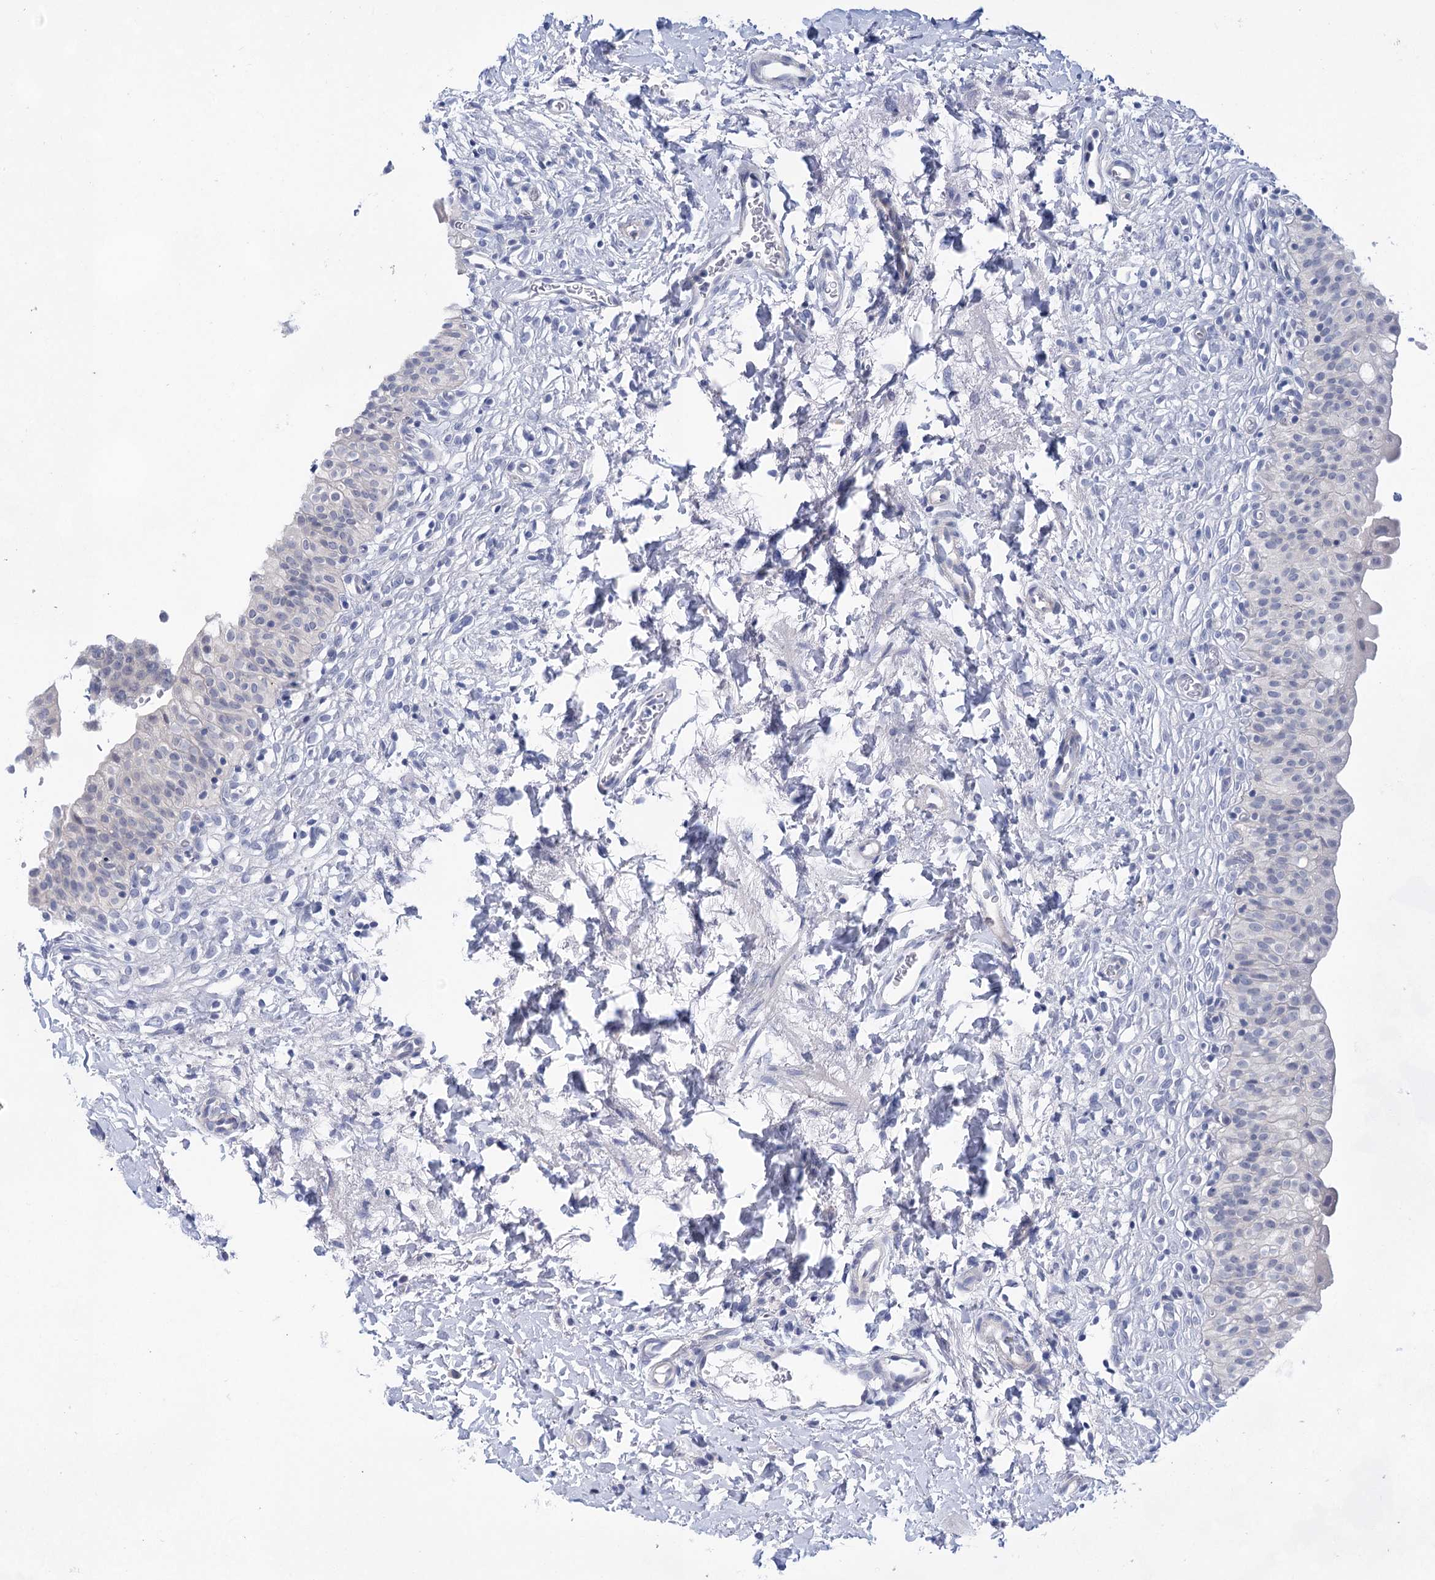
{"staining": {"intensity": "negative", "quantity": "none", "location": "none"}, "tissue": "urinary bladder", "cell_type": "Urothelial cells", "image_type": "normal", "snomed": [{"axis": "morphology", "description": "Normal tissue, NOS"}, {"axis": "topography", "description": "Urinary bladder"}], "caption": "Micrograph shows no protein expression in urothelial cells of benign urinary bladder. (IHC, brightfield microscopy, high magnification).", "gene": "LALBA", "patient": {"sex": "male", "age": 55}}